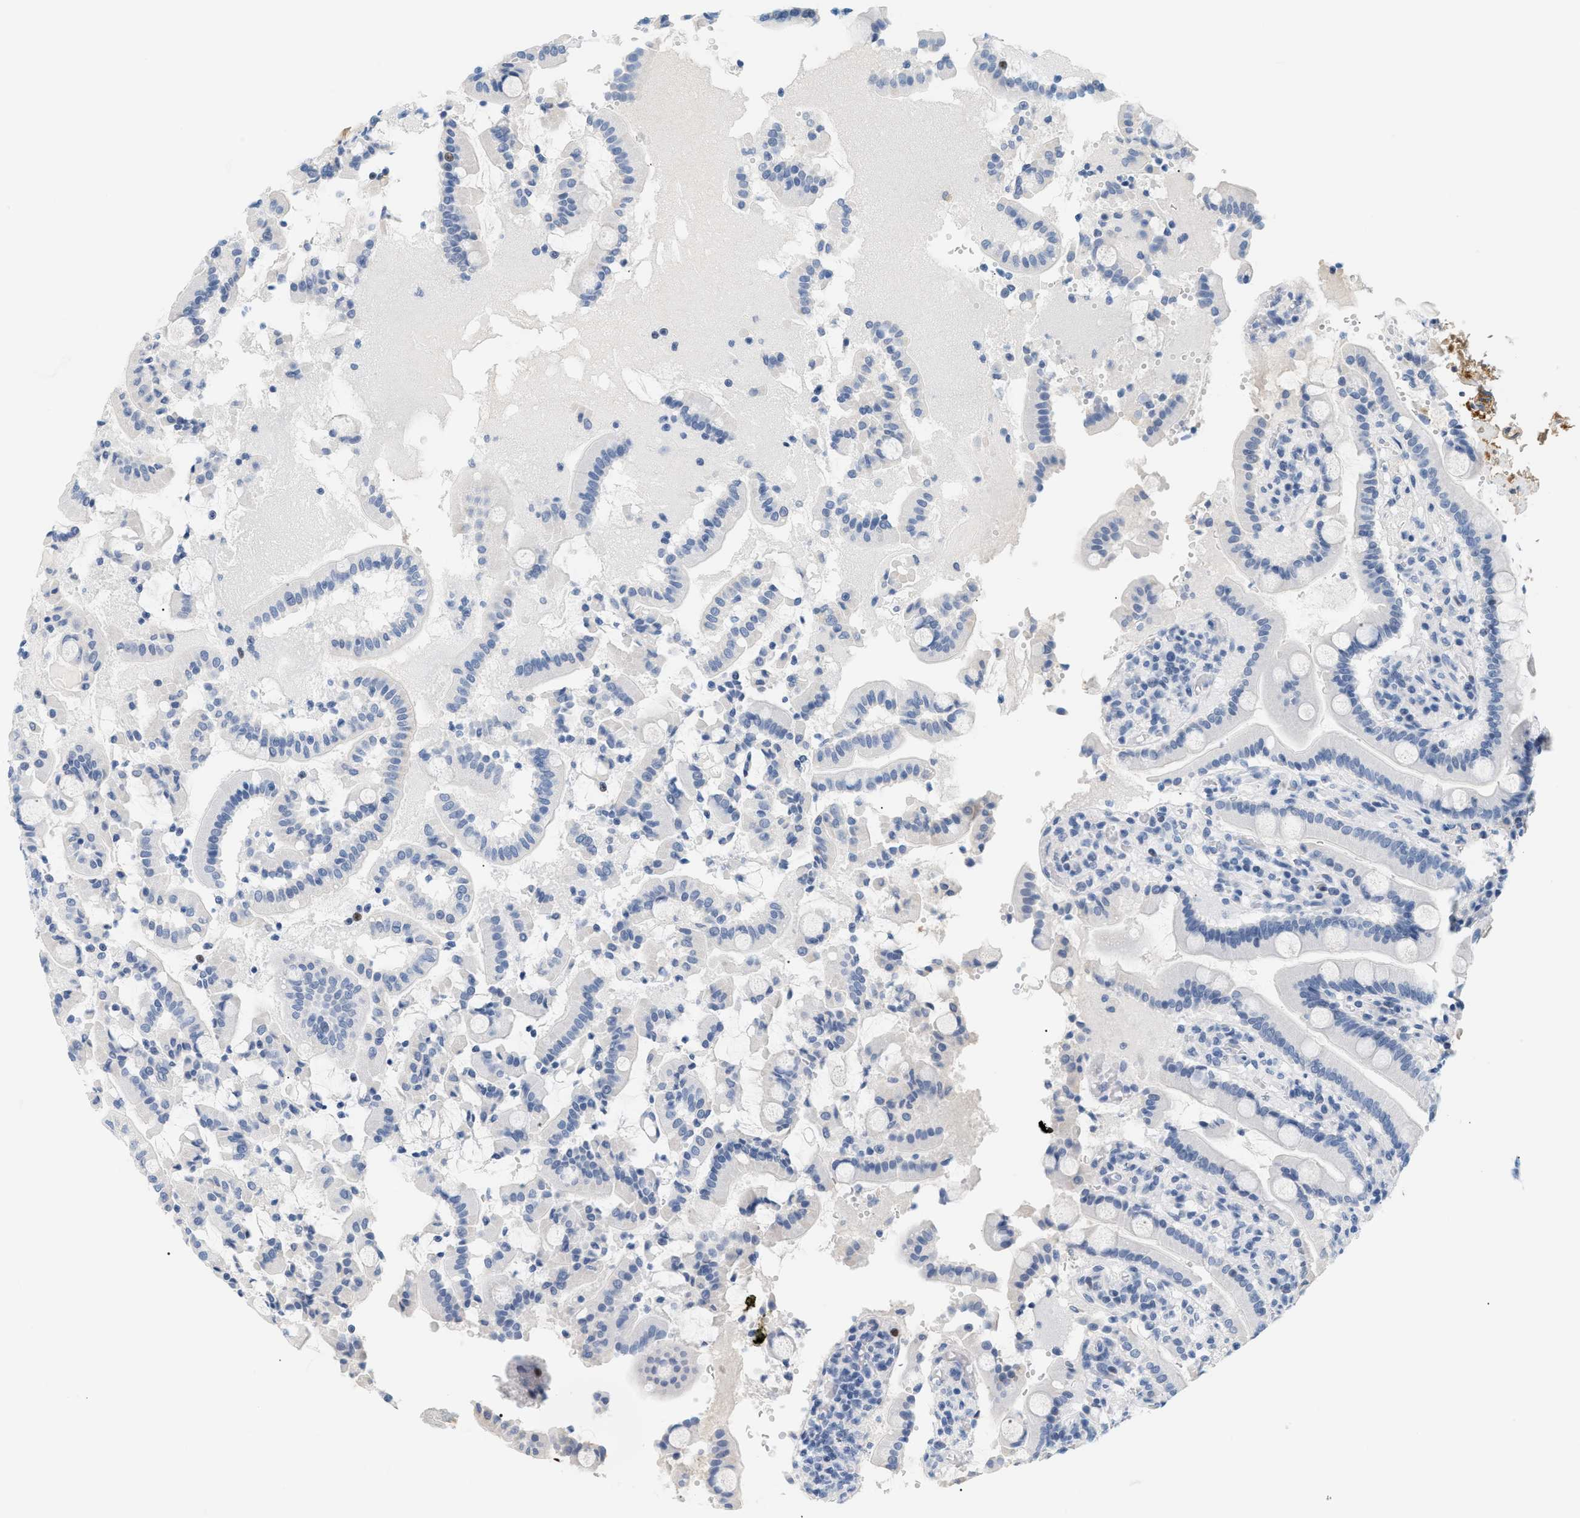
{"staining": {"intensity": "negative", "quantity": "none", "location": "none"}, "tissue": "duodenum", "cell_type": "Glandular cells", "image_type": "normal", "snomed": [{"axis": "morphology", "description": "Normal tissue, NOS"}, {"axis": "topography", "description": "Small intestine, NOS"}], "caption": "DAB (3,3'-diaminobenzidine) immunohistochemical staining of unremarkable duodenum shows no significant expression in glandular cells. Nuclei are stained in blue.", "gene": "CFH", "patient": {"sex": "female", "age": 71}}